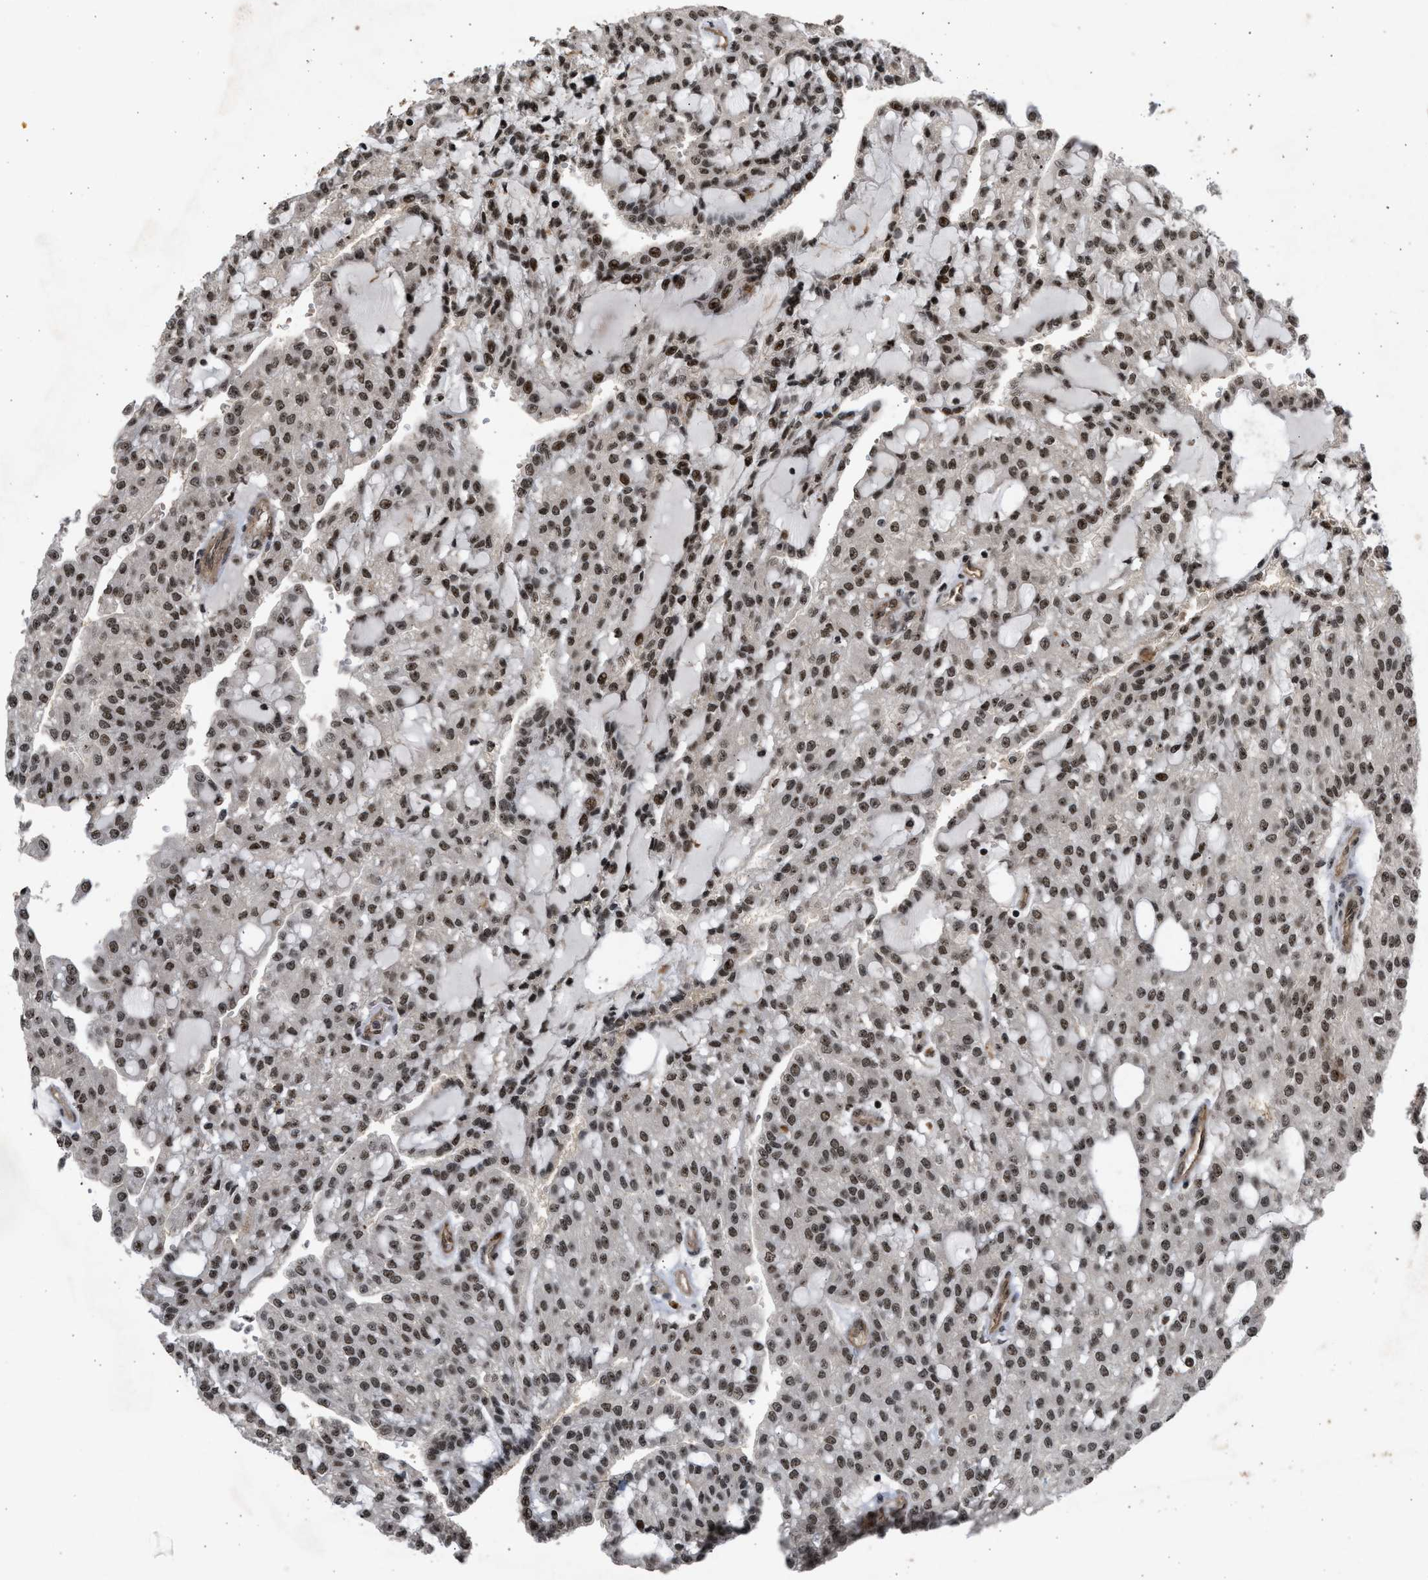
{"staining": {"intensity": "strong", "quantity": ">75%", "location": "nuclear"}, "tissue": "renal cancer", "cell_type": "Tumor cells", "image_type": "cancer", "snomed": [{"axis": "morphology", "description": "Adenocarcinoma, NOS"}, {"axis": "topography", "description": "Kidney"}], "caption": "Adenocarcinoma (renal) tissue demonstrates strong nuclear staining in about >75% of tumor cells", "gene": "TFDP2", "patient": {"sex": "male", "age": 63}}